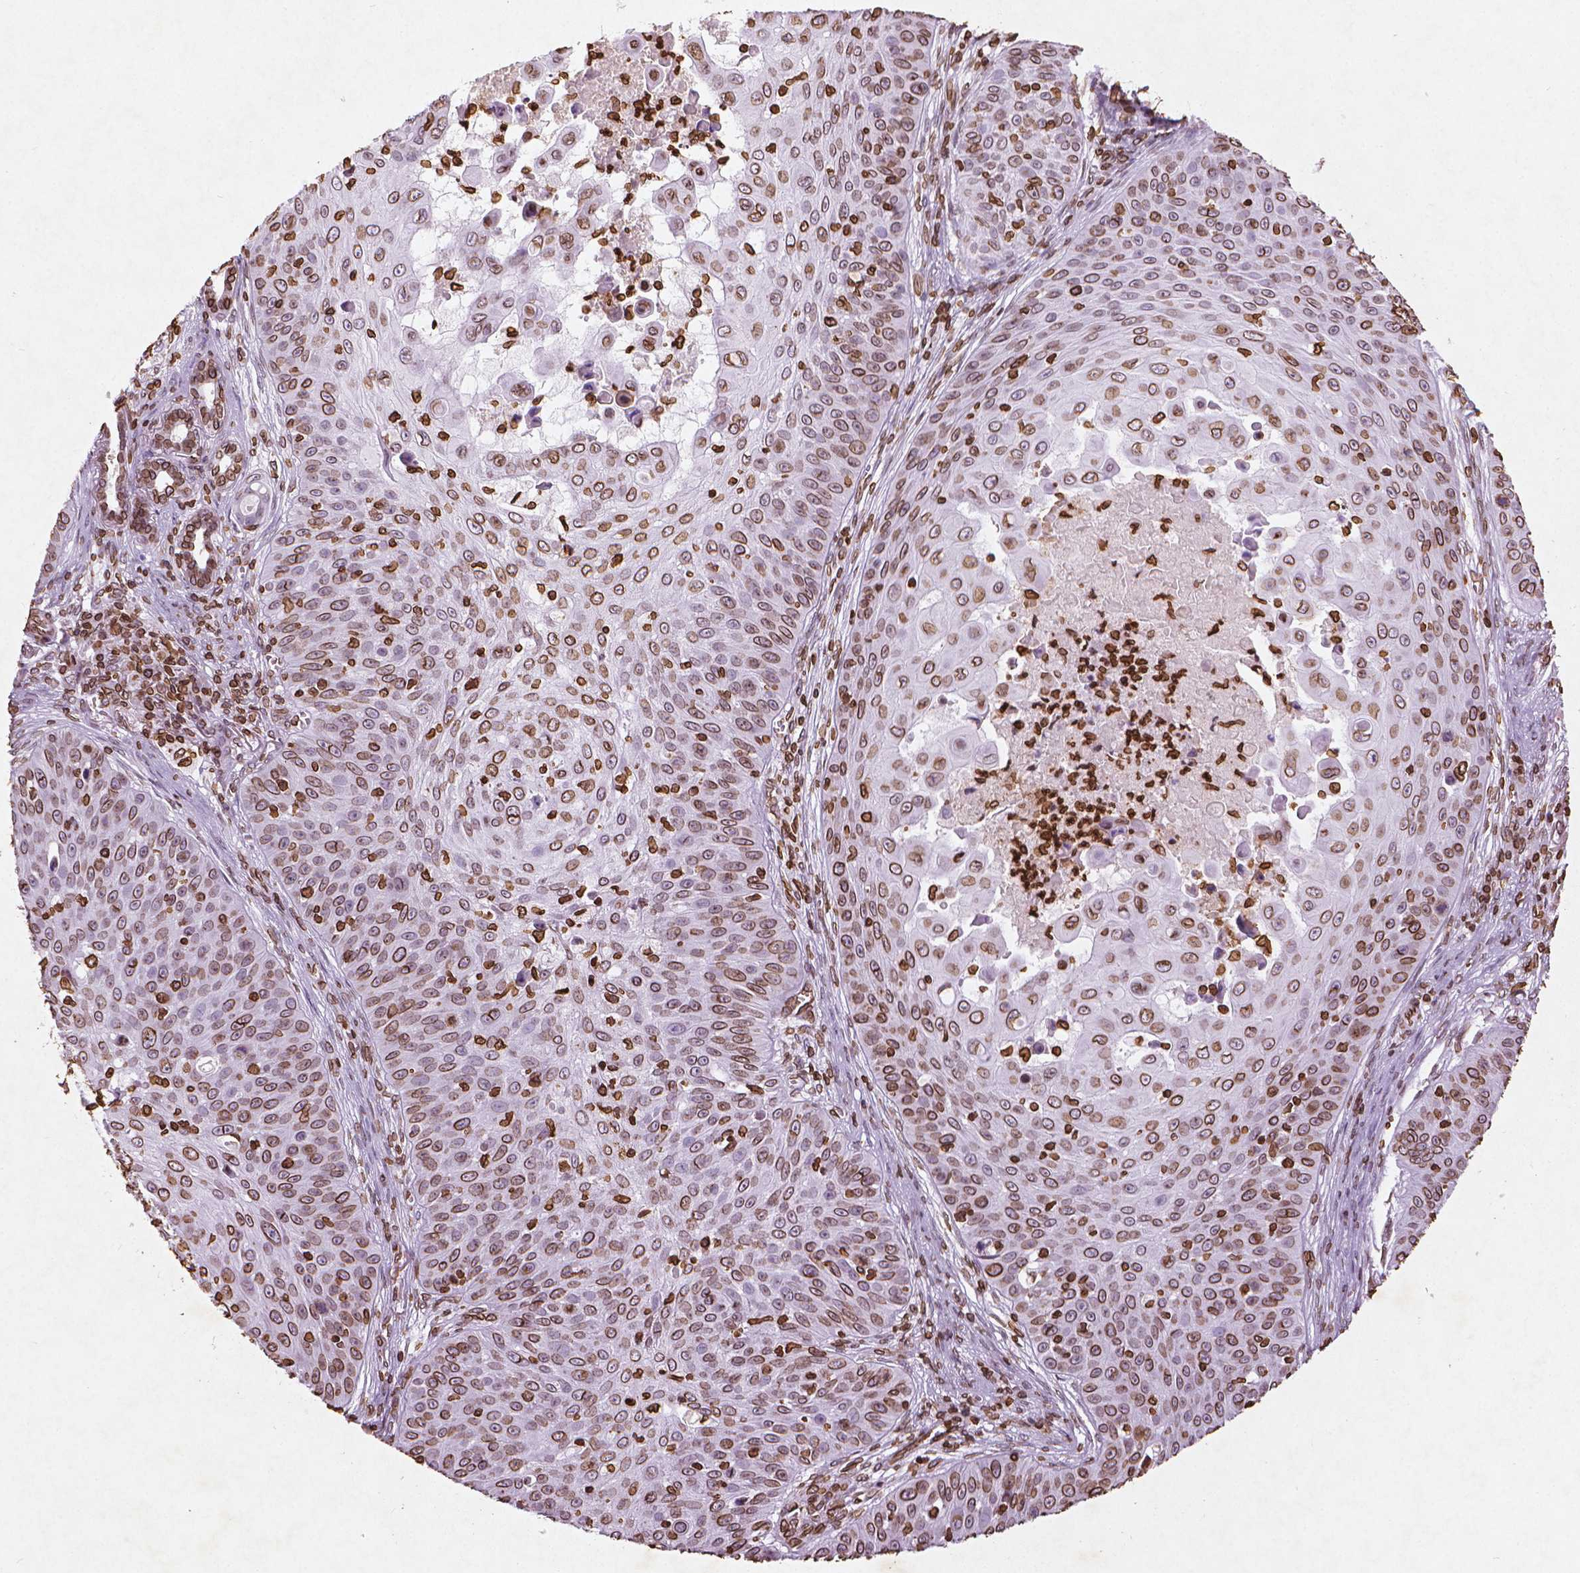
{"staining": {"intensity": "moderate", "quantity": ">75%", "location": "cytoplasmic/membranous,nuclear"}, "tissue": "skin cancer", "cell_type": "Tumor cells", "image_type": "cancer", "snomed": [{"axis": "morphology", "description": "Squamous cell carcinoma, NOS"}, {"axis": "topography", "description": "Skin"}], "caption": "This histopathology image exhibits immunohistochemistry (IHC) staining of human skin squamous cell carcinoma, with medium moderate cytoplasmic/membranous and nuclear staining in approximately >75% of tumor cells.", "gene": "LMNB1", "patient": {"sex": "male", "age": 82}}